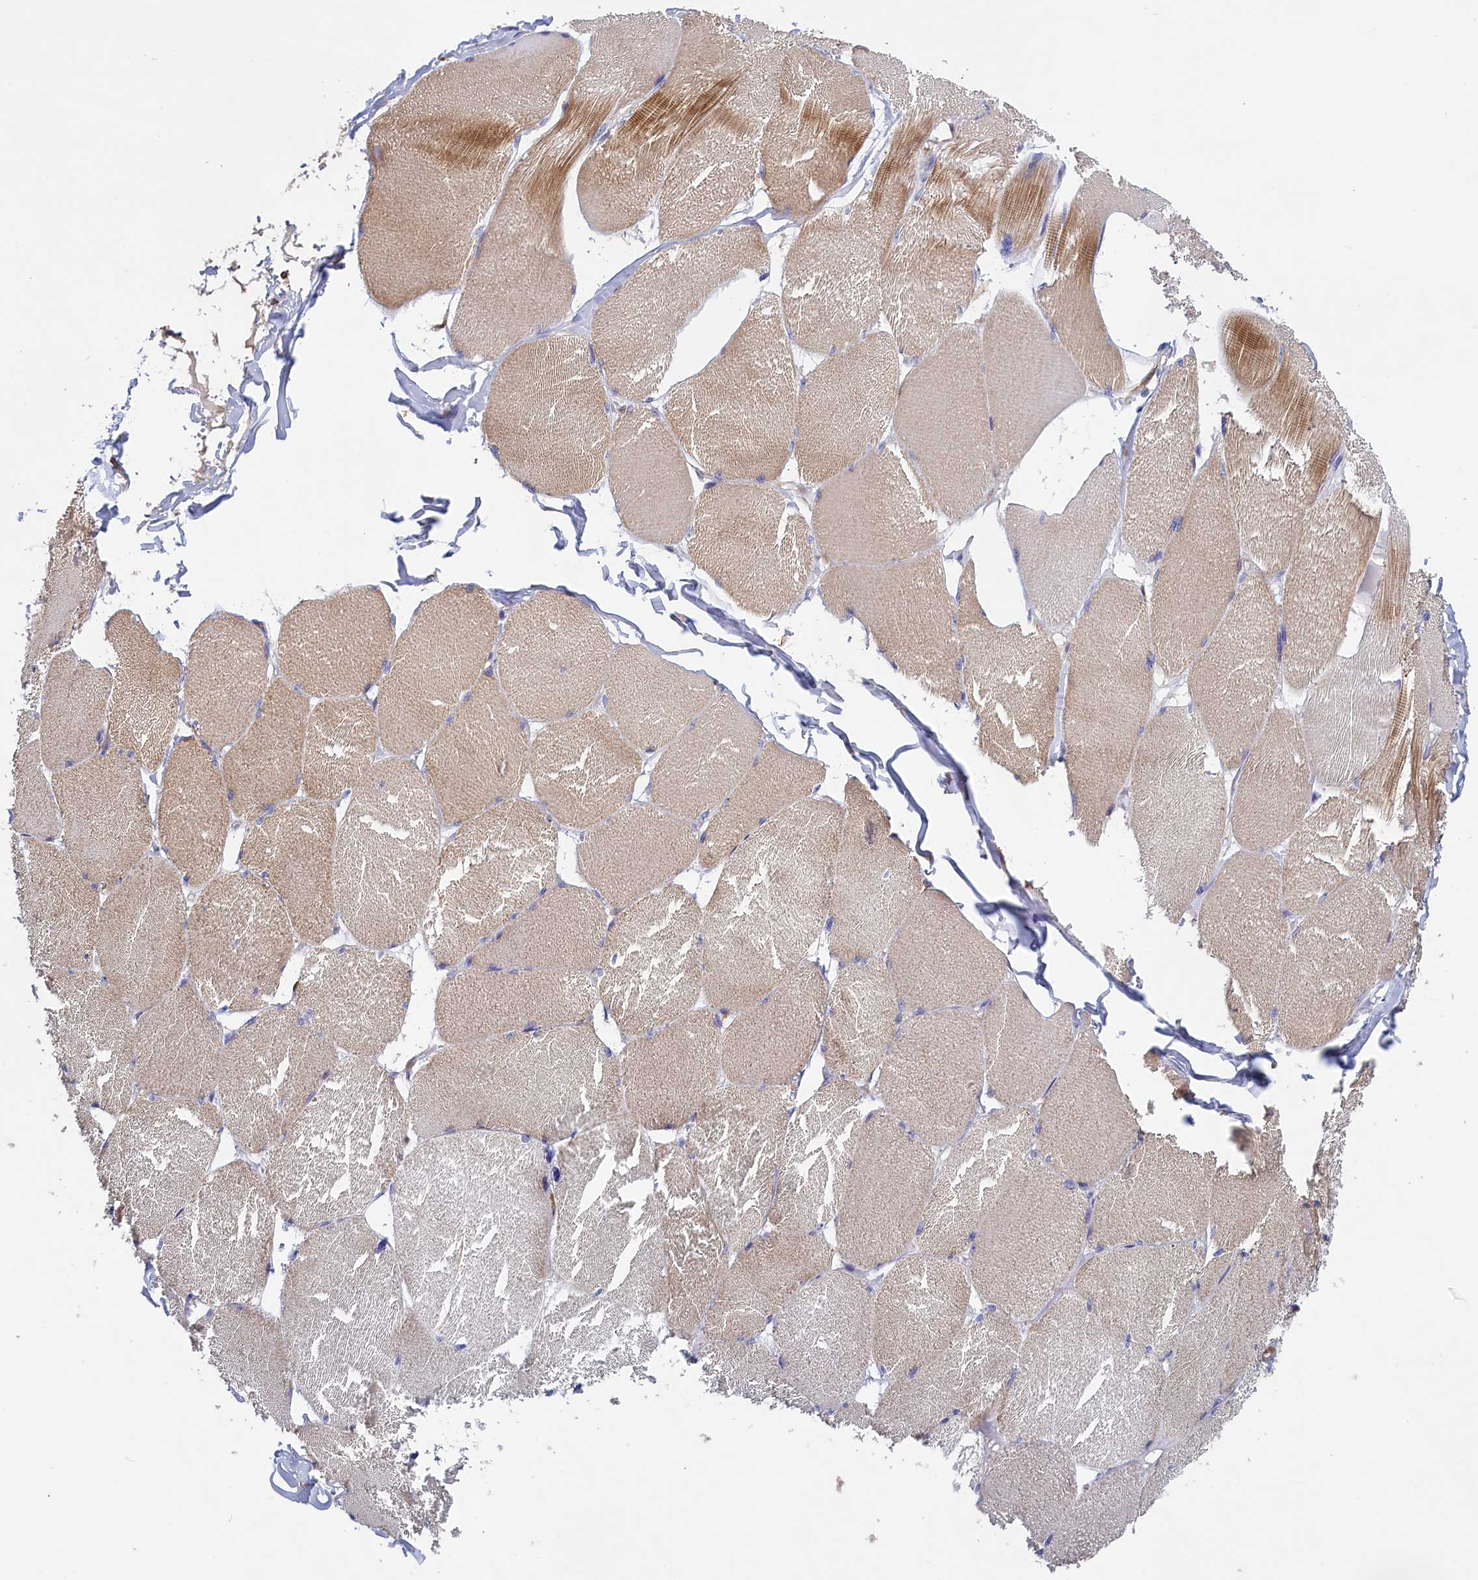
{"staining": {"intensity": "moderate", "quantity": "<25%", "location": "cytoplasmic/membranous"}, "tissue": "skeletal muscle", "cell_type": "Myocytes", "image_type": "normal", "snomed": [{"axis": "morphology", "description": "Normal tissue, NOS"}, {"axis": "topography", "description": "Skin"}, {"axis": "topography", "description": "Skeletal muscle"}], "caption": "Brown immunohistochemical staining in normal human skeletal muscle reveals moderate cytoplasmic/membranous expression in approximately <25% of myocytes.", "gene": "COL19A1", "patient": {"sex": "male", "age": 83}}